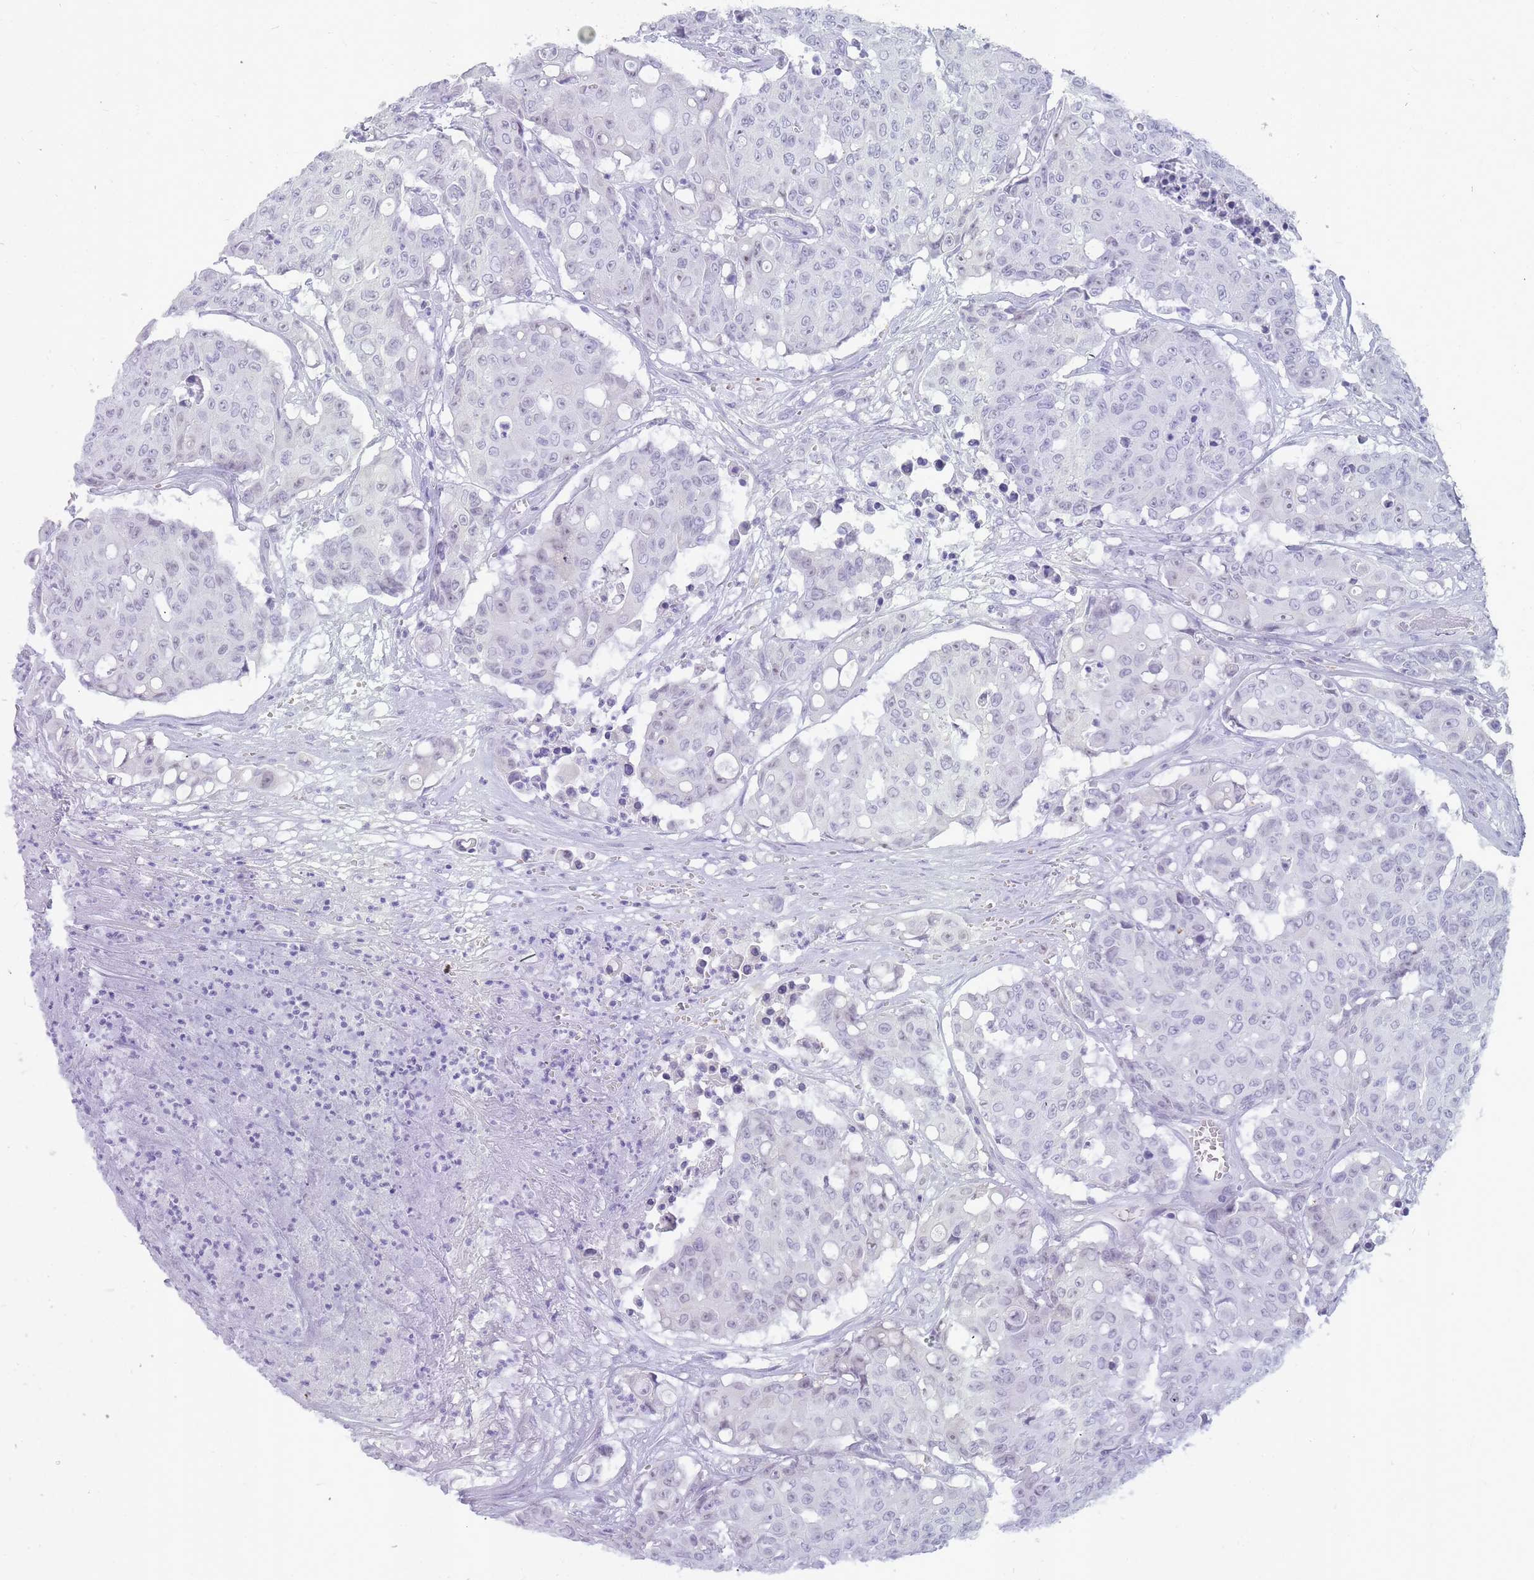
{"staining": {"intensity": "negative", "quantity": "none", "location": "none"}, "tissue": "colorectal cancer", "cell_type": "Tumor cells", "image_type": "cancer", "snomed": [{"axis": "morphology", "description": "Adenocarcinoma, NOS"}, {"axis": "topography", "description": "Colon"}], "caption": "An IHC histopathology image of adenocarcinoma (colorectal) is shown. There is no staining in tumor cells of adenocarcinoma (colorectal). (DAB immunohistochemistry (IHC) visualized using brightfield microscopy, high magnification).", "gene": "INS", "patient": {"sex": "male", "age": 51}}